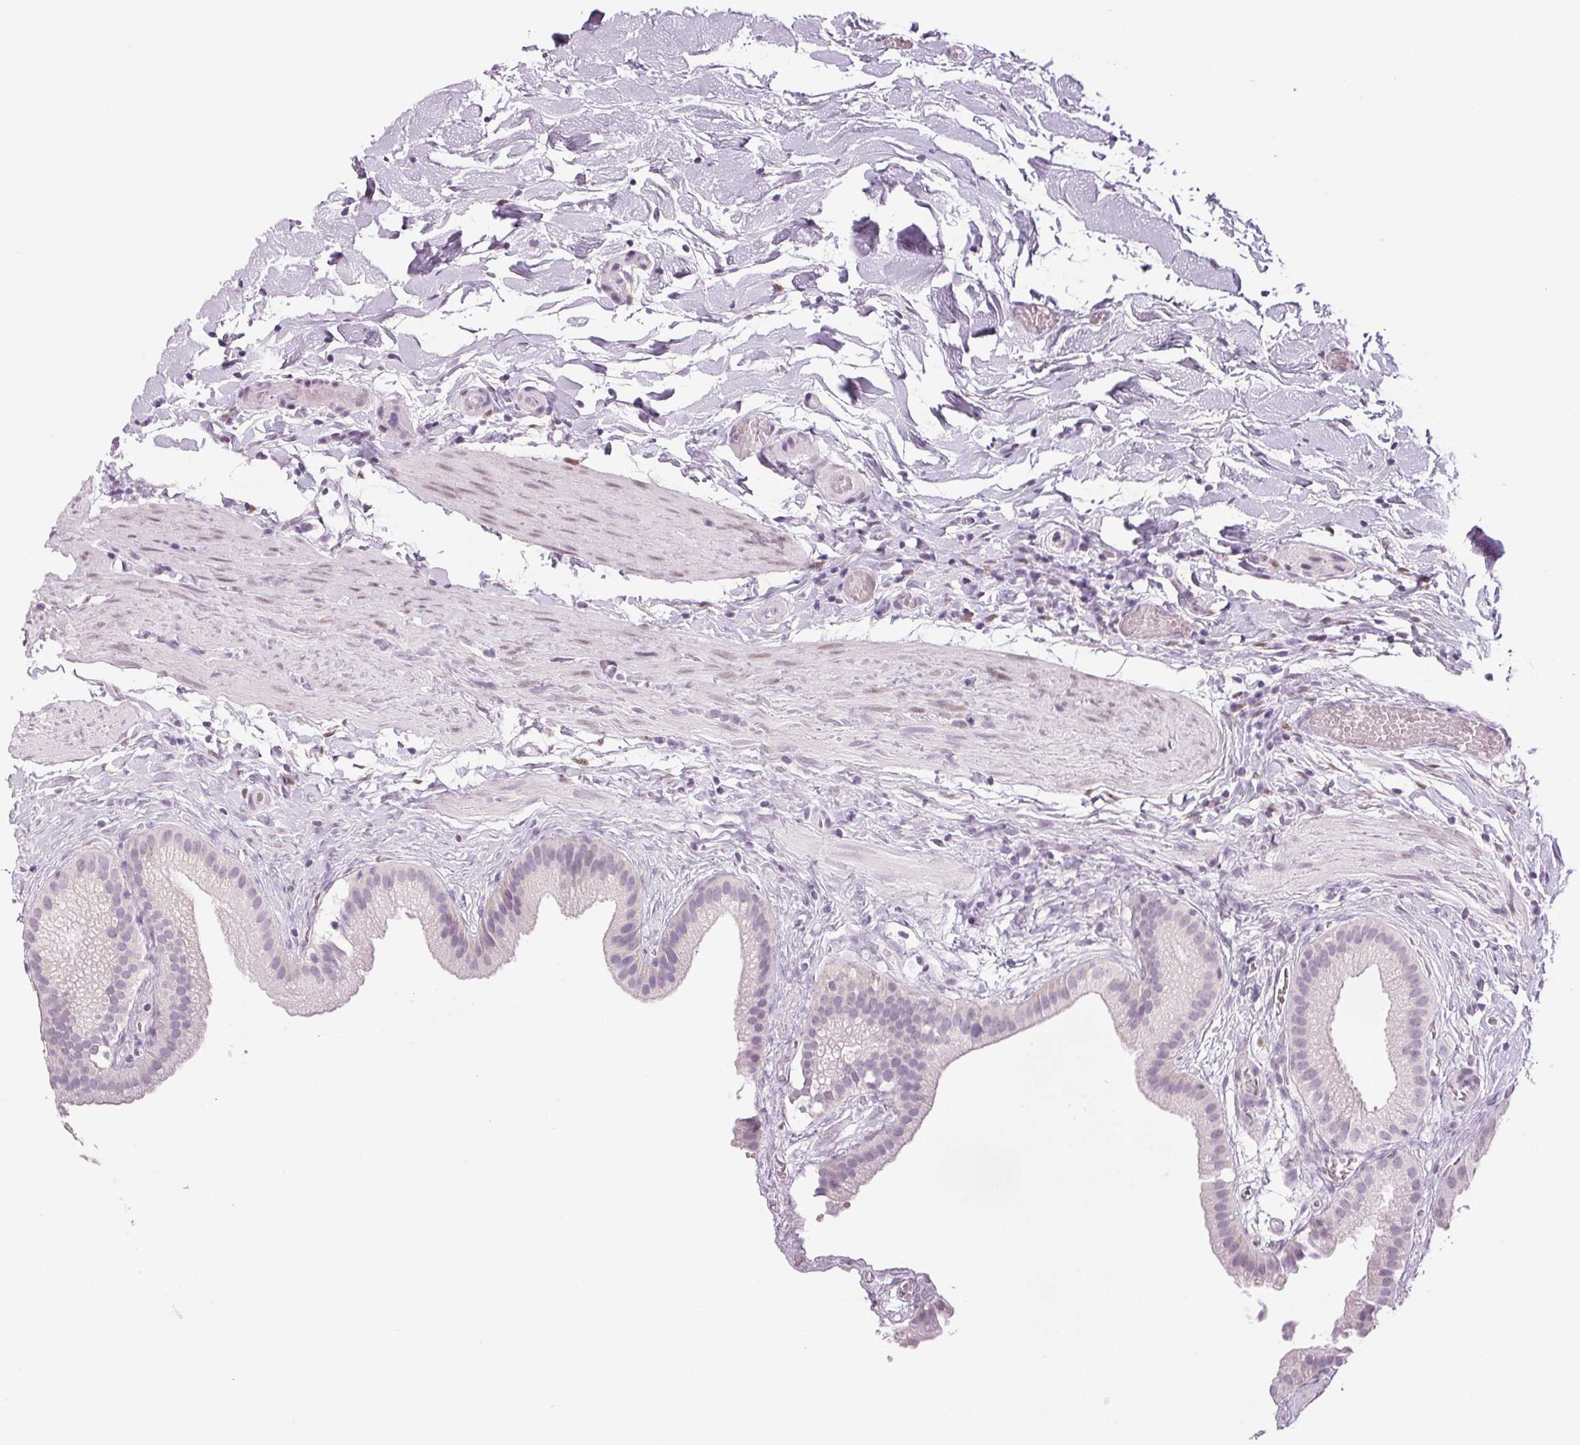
{"staining": {"intensity": "negative", "quantity": "none", "location": "none"}, "tissue": "gallbladder", "cell_type": "Glandular cells", "image_type": "normal", "snomed": [{"axis": "morphology", "description": "Normal tissue, NOS"}, {"axis": "topography", "description": "Gallbladder"}], "caption": "This histopathology image is of benign gallbladder stained with immunohistochemistry to label a protein in brown with the nuclei are counter-stained blue. There is no staining in glandular cells.", "gene": "DNAJC6", "patient": {"sex": "female", "age": 63}}